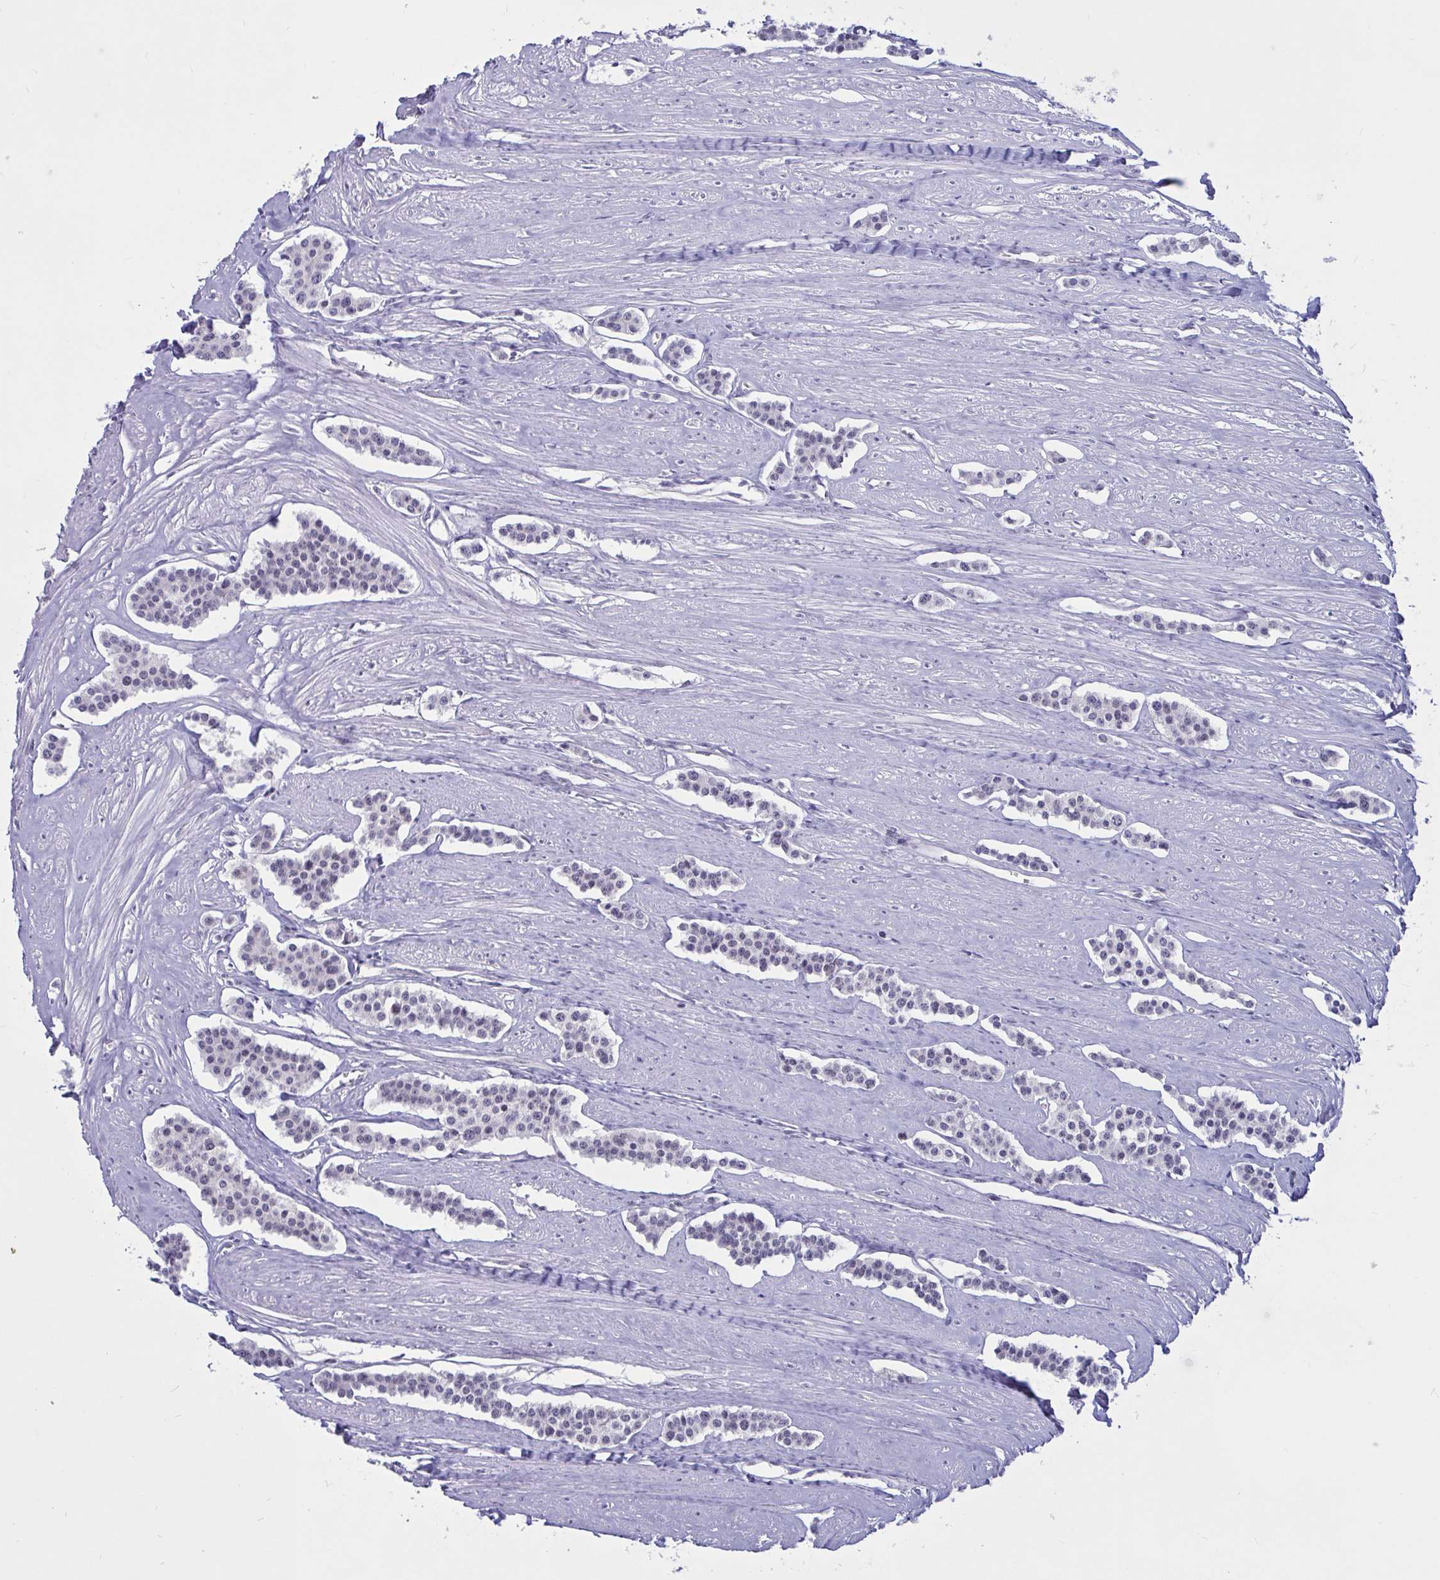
{"staining": {"intensity": "weak", "quantity": "<25%", "location": "nuclear"}, "tissue": "carcinoid", "cell_type": "Tumor cells", "image_type": "cancer", "snomed": [{"axis": "morphology", "description": "Carcinoid, malignant, NOS"}, {"axis": "topography", "description": "Small intestine"}], "caption": "Protein analysis of carcinoid demonstrates no significant positivity in tumor cells. Brightfield microscopy of IHC stained with DAB (brown) and hematoxylin (blue), captured at high magnification.", "gene": "TSN", "patient": {"sex": "male", "age": 60}}